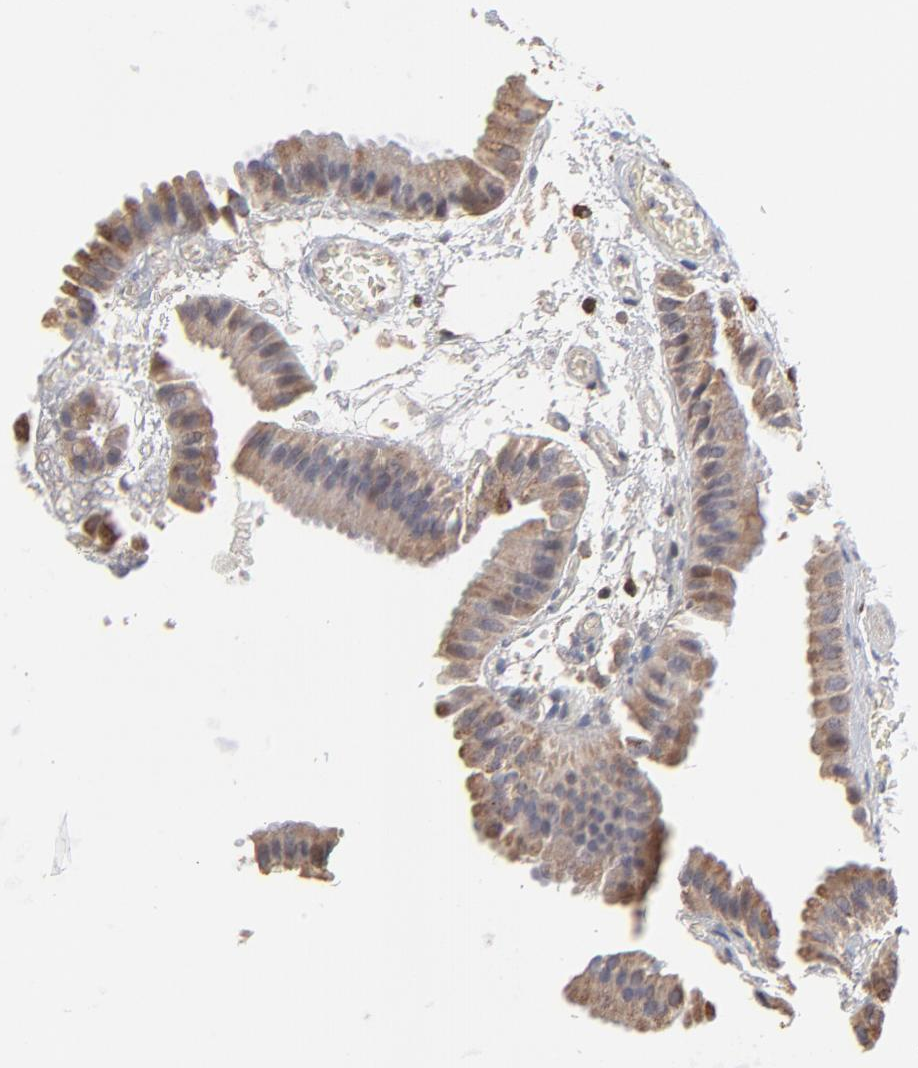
{"staining": {"intensity": "negative", "quantity": "none", "location": "none"}, "tissue": "gallbladder", "cell_type": "Glandular cells", "image_type": "normal", "snomed": [{"axis": "morphology", "description": "Normal tissue, NOS"}, {"axis": "topography", "description": "Gallbladder"}], "caption": "An image of human gallbladder is negative for staining in glandular cells.", "gene": "ZNF550", "patient": {"sex": "female", "age": 63}}